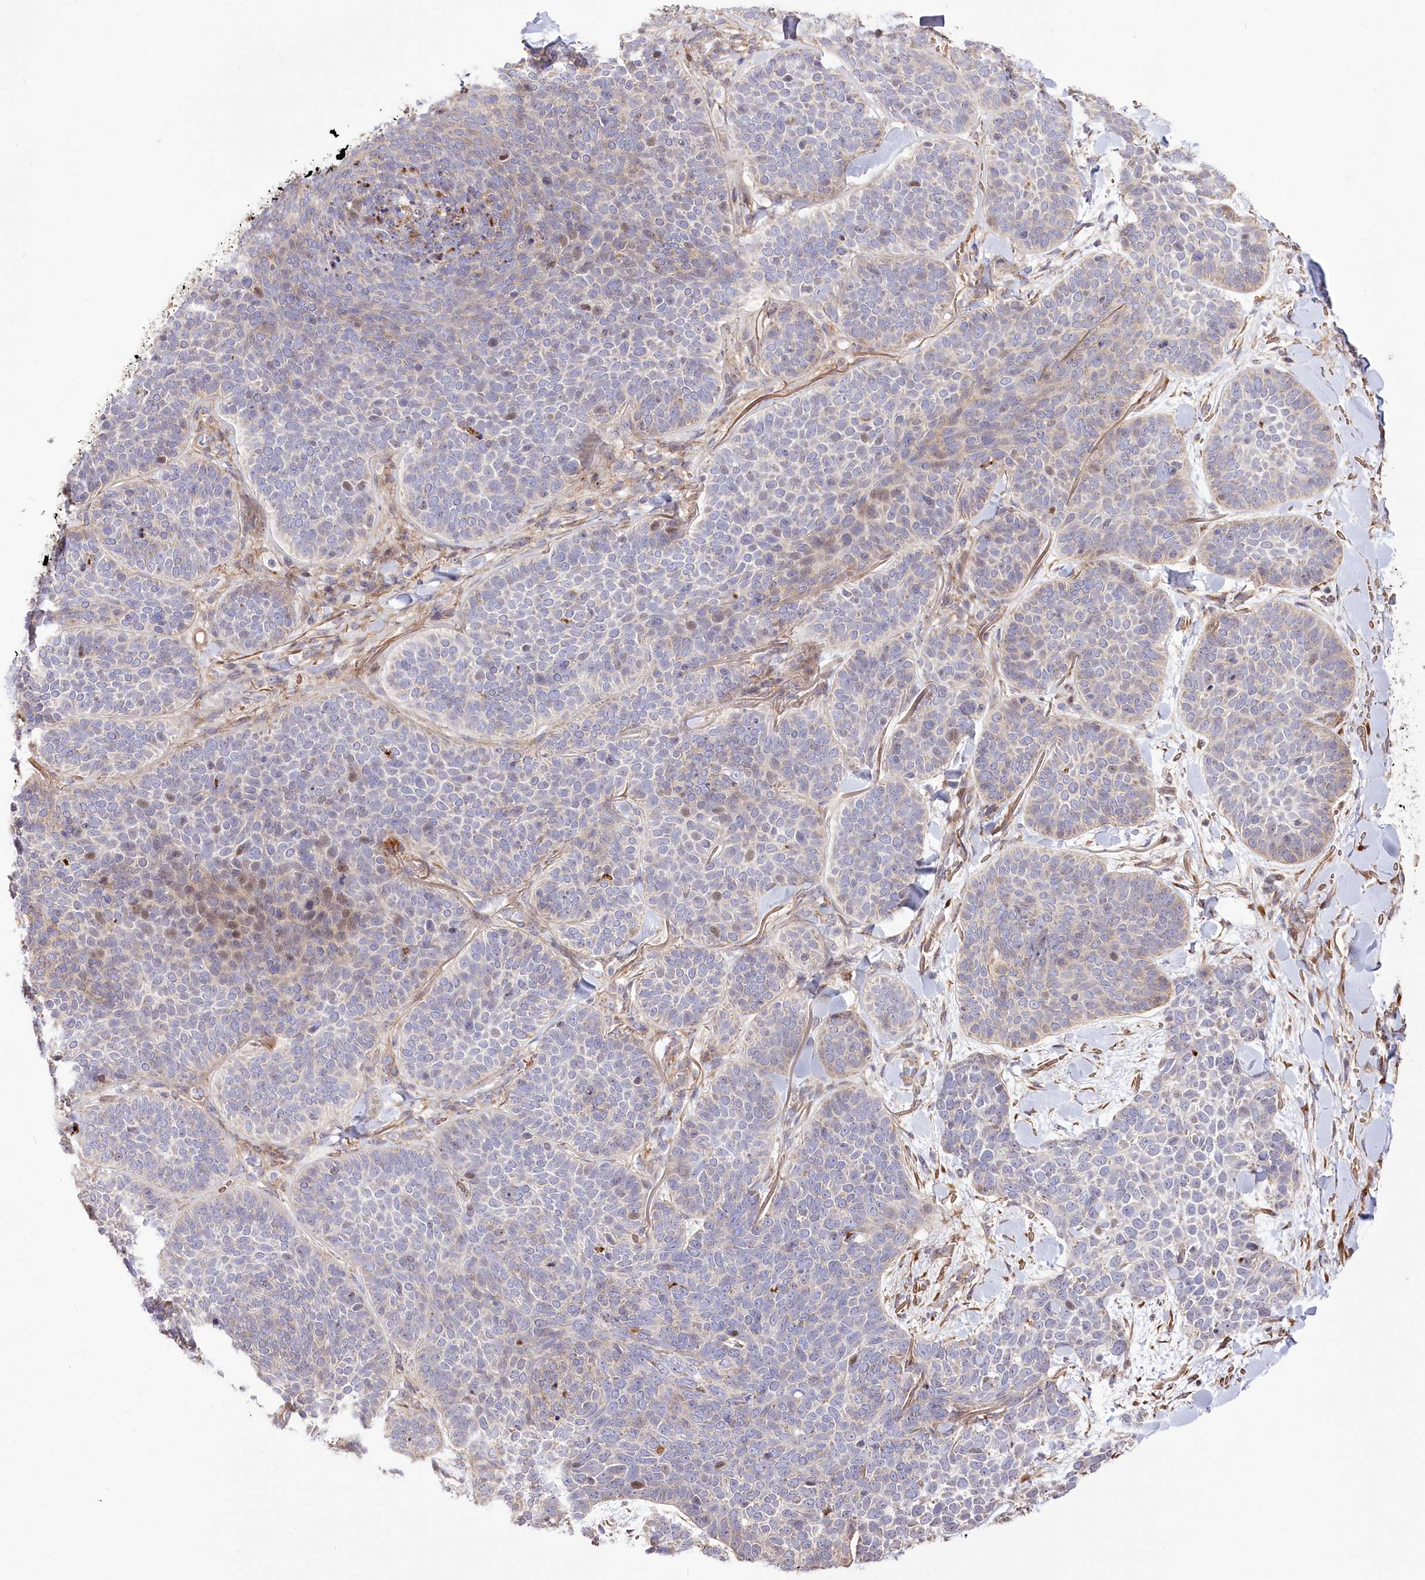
{"staining": {"intensity": "weak", "quantity": "<25%", "location": "nuclear"}, "tissue": "skin cancer", "cell_type": "Tumor cells", "image_type": "cancer", "snomed": [{"axis": "morphology", "description": "Basal cell carcinoma"}, {"axis": "topography", "description": "Skin"}], "caption": "Human skin cancer (basal cell carcinoma) stained for a protein using IHC exhibits no expression in tumor cells.", "gene": "RNF24", "patient": {"sex": "male", "age": 85}}